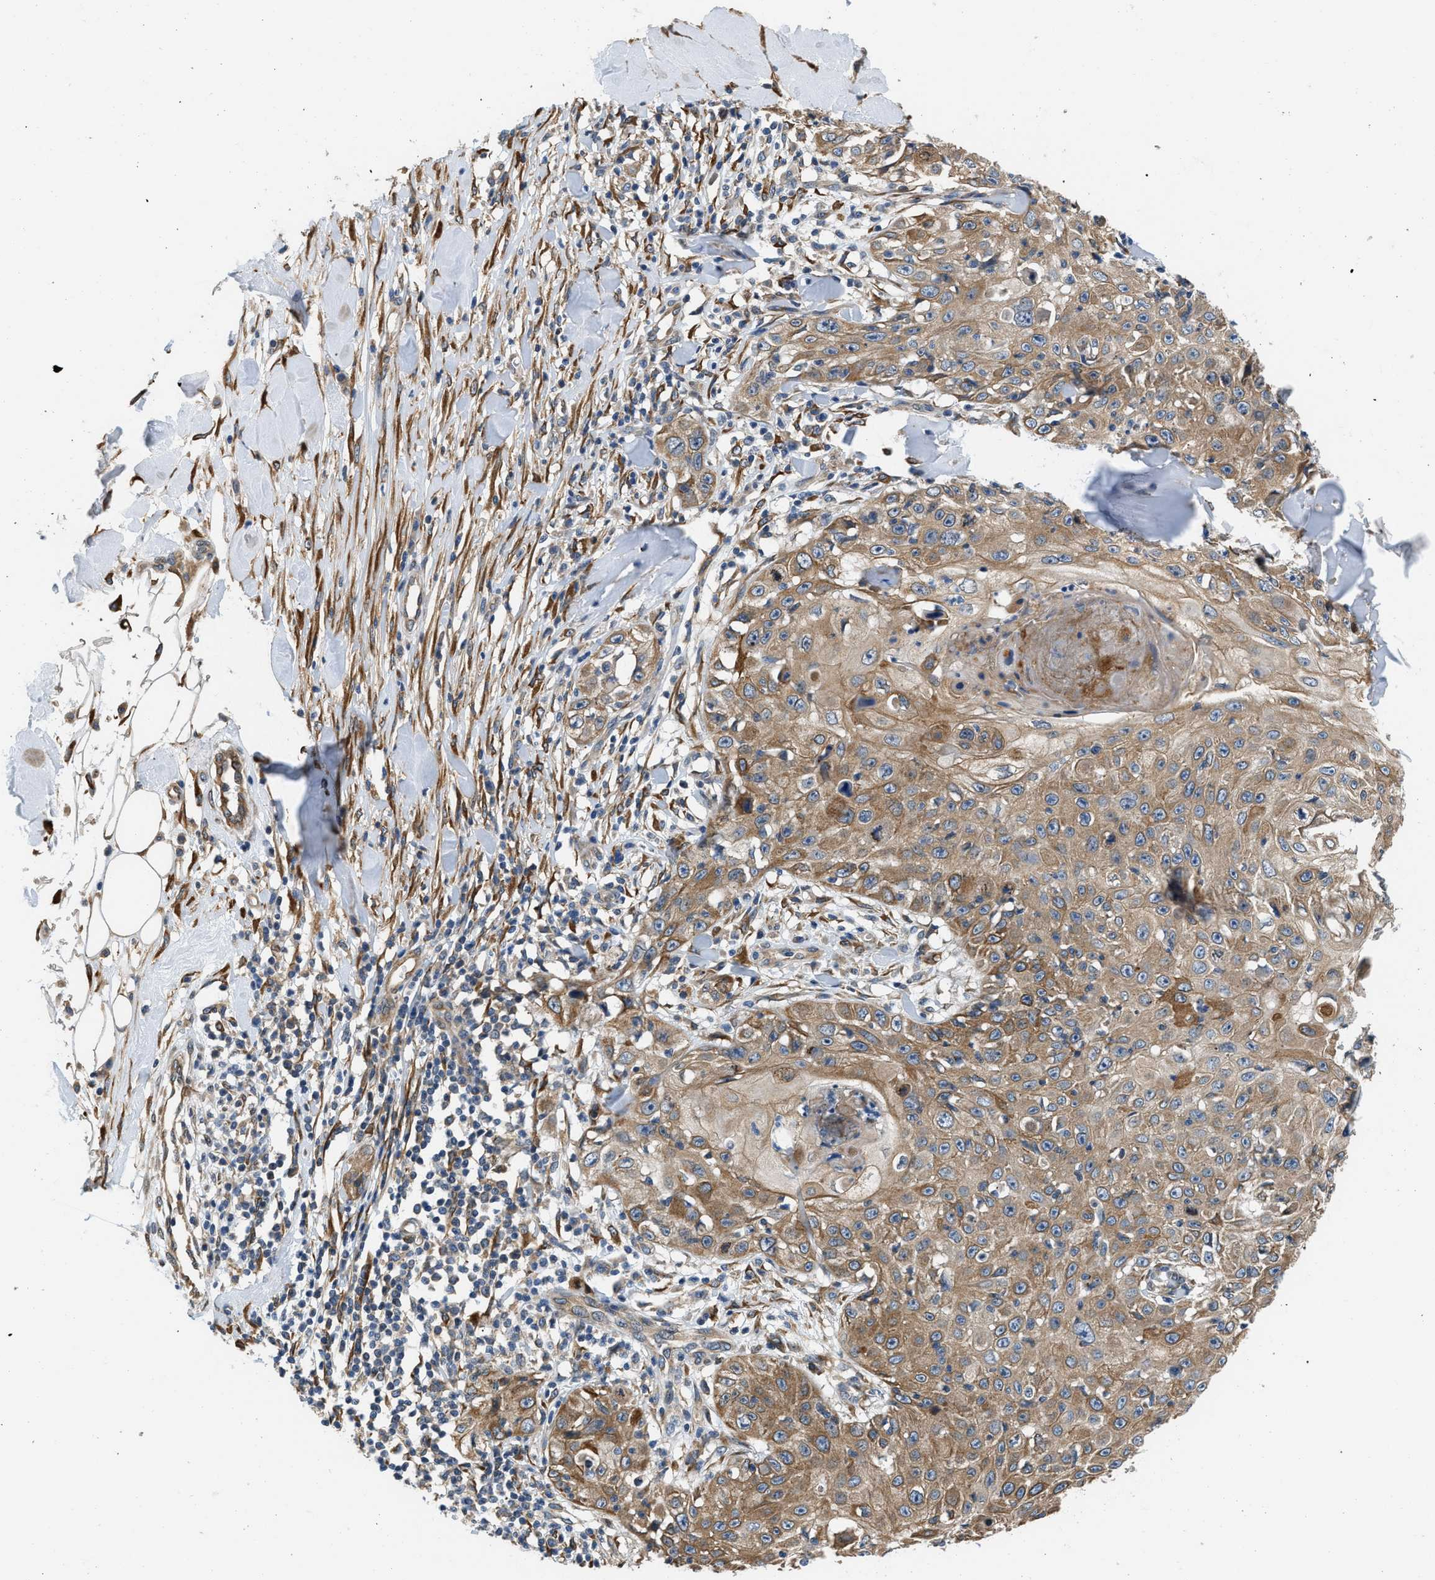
{"staining": {"intensity": "moderate", "quantity": ">75%", "location": "cytoplasmic/membranous"}, "tissue": "skin cancer", "cell_type": "Tumor cells", "image_type": "cancer", "snomed": [{"axis": "morphology", "description": "Squamous cell carcinoma, NOS"}, {"axis": "topography", "description": "Skin"}], "caption": "The histopathology image demonstrates staining of skin squamous cell carcinoma, revealing moderate cytoplasmic/membranous protein expression (brown color) within tumor cells.", "gene": "ARL6IP5", "patient": {"sex": "male", "age": 86}}